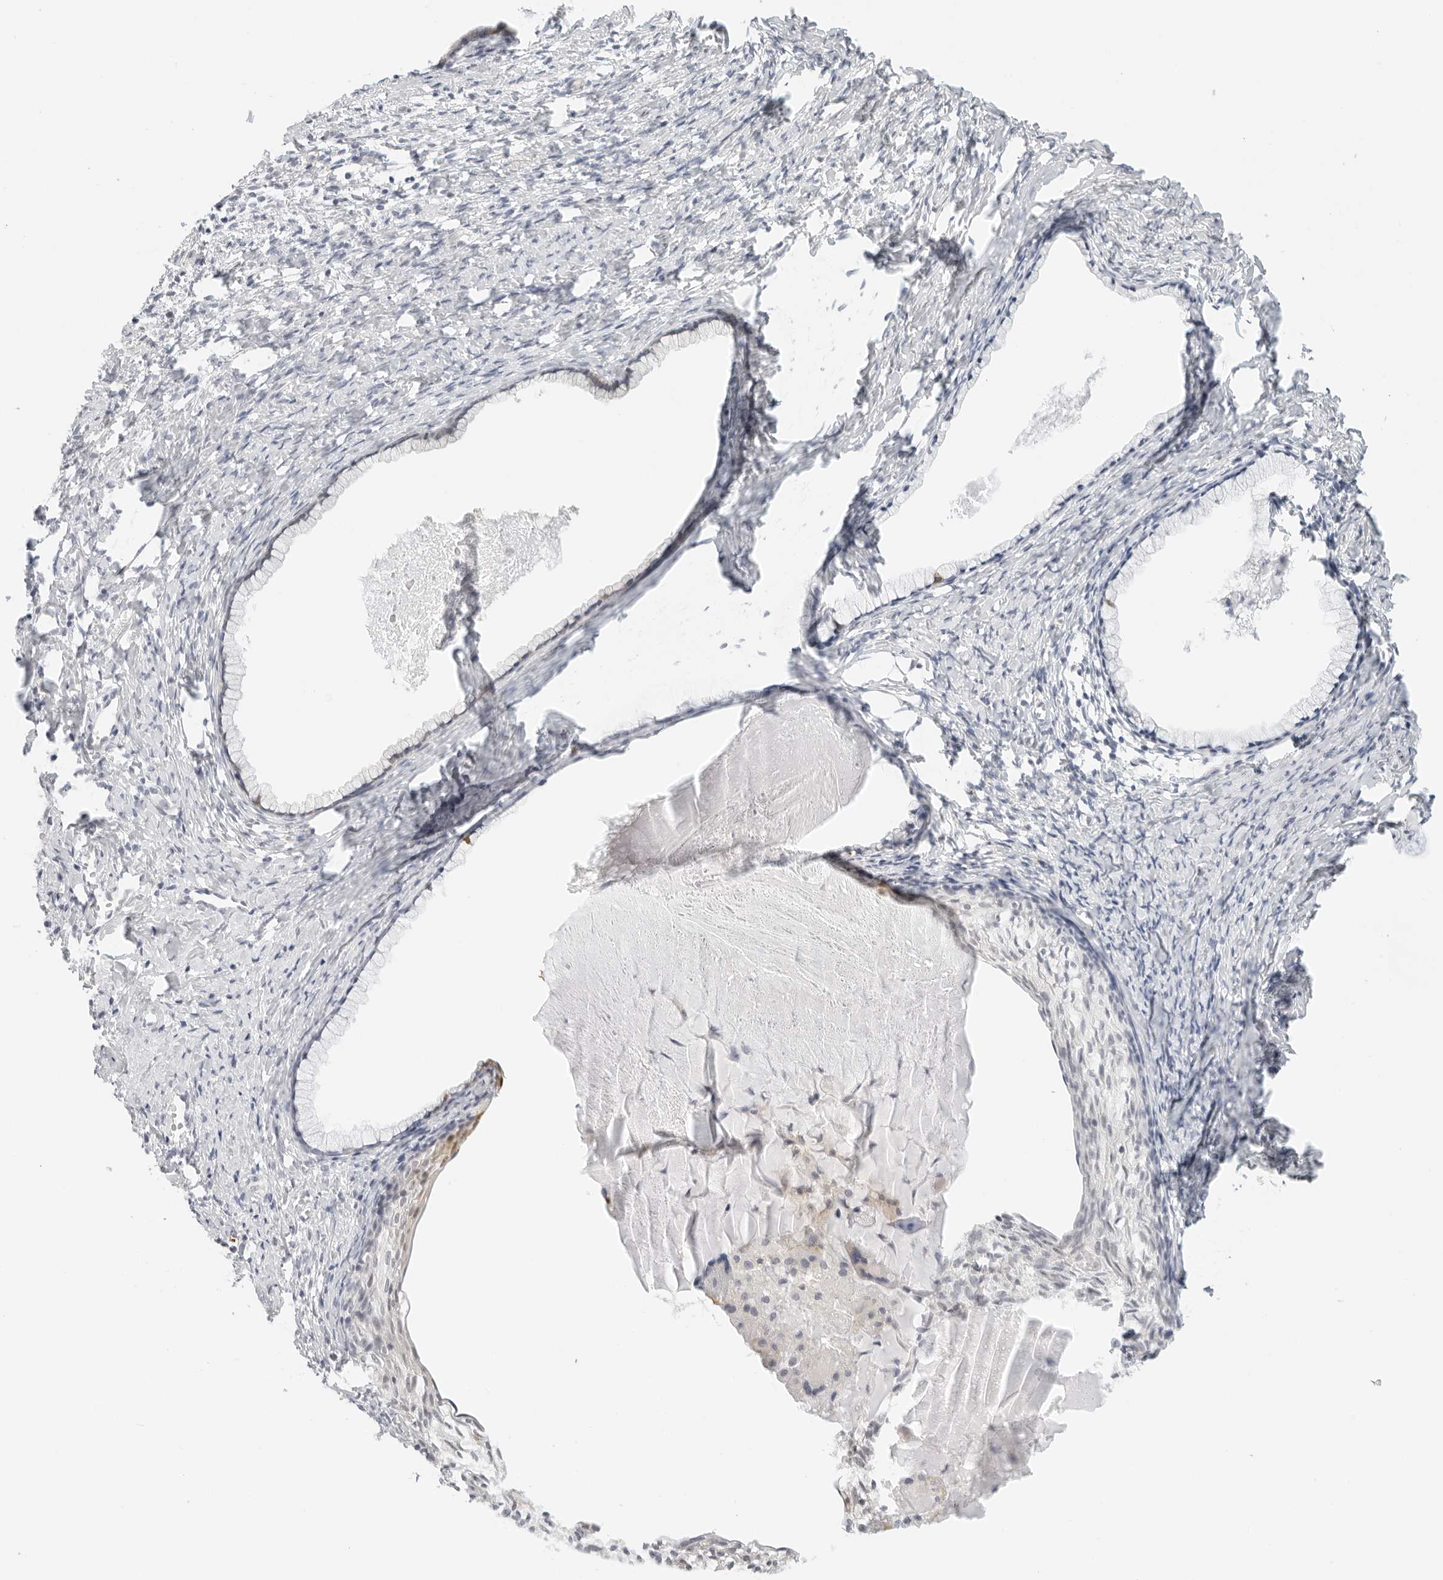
{"staining": {"intensity": "strong", "quantity": "25%-75%", "location": "cytoplasmic/membranous,nuclear"}, "tissue": "cervix", "cell_type": "Glandular cells", "image_type": "normal", "snomed": [{"axis": "morphology", "description": "Normal tissue, NOS"}, {"axis": "topography", "description": "Cervix"}], "caption": "Glandular cells display high levels of strong cytoplasmic/membranous,nuclear expression in approximately 25%-75% of cells in benign cervix.", "gene": "OSCP1", "patient": {"sex": "female", "age": 75}}